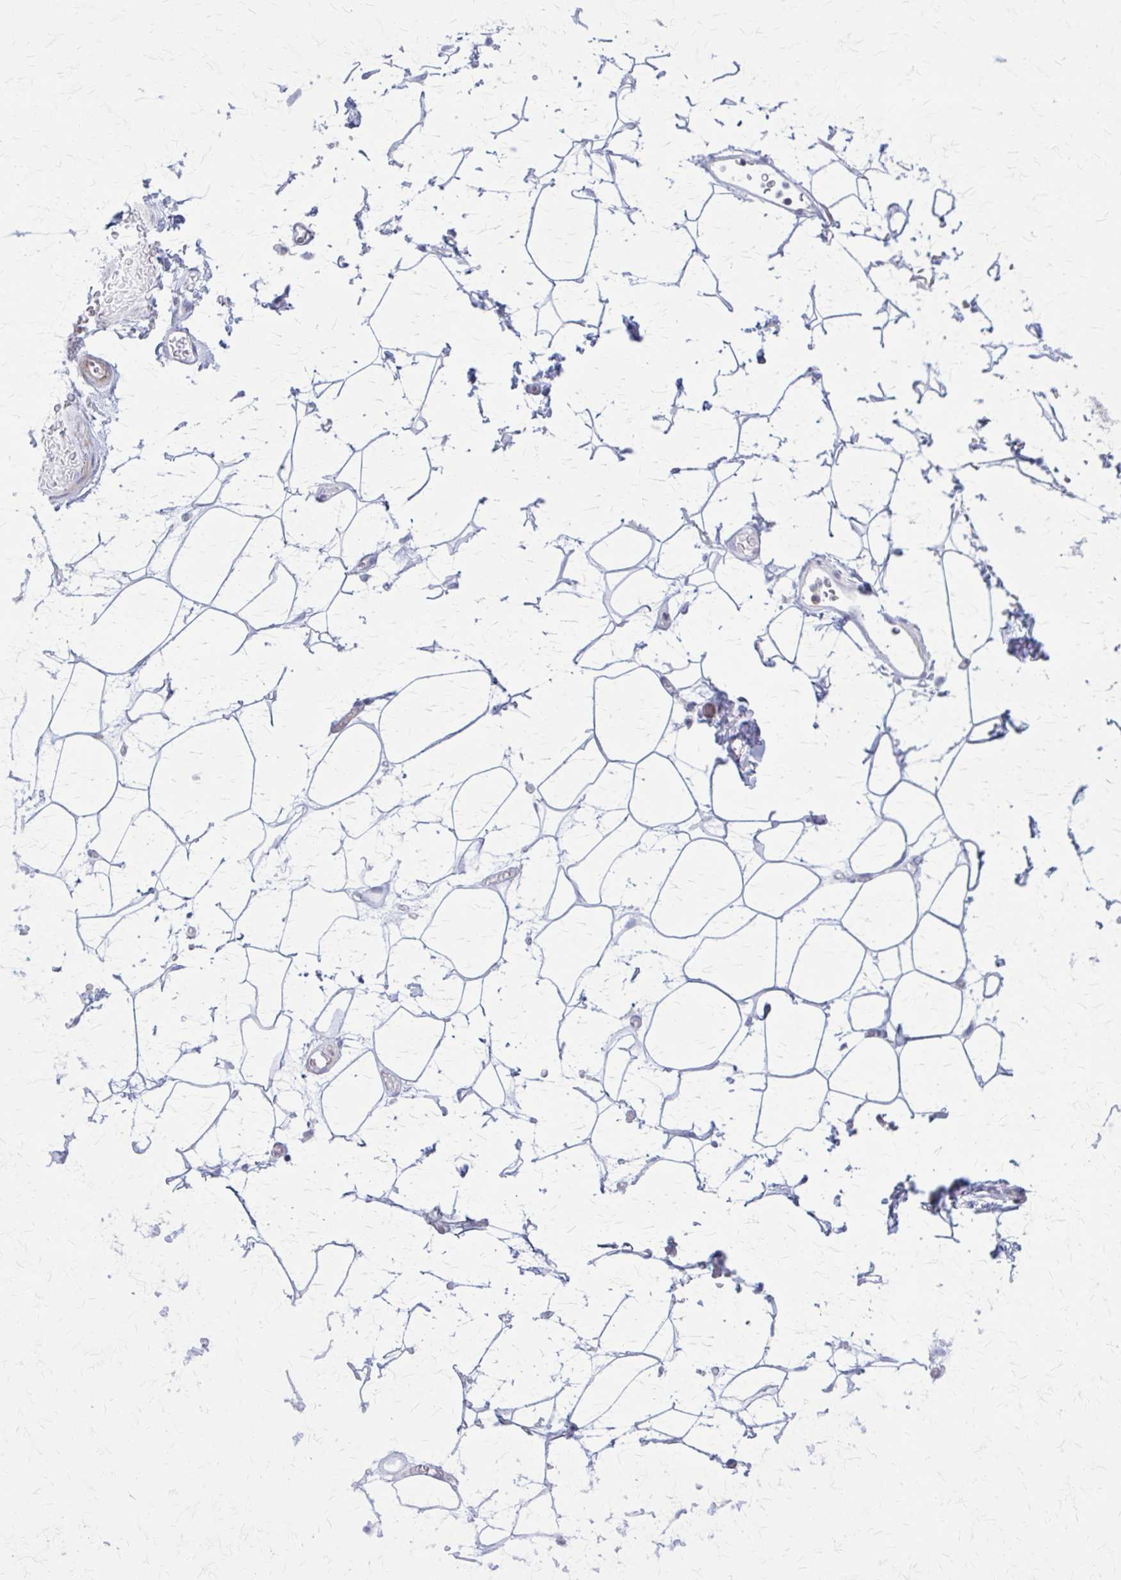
{"staining": {"intensity": "negative", "quantity": "none", "location": "none"}, "tissue": "adipose tissue", "cell_type": "Adipocytes", "image_type": "normal", "snomed": [{"axis": "morphology", "description": "Normal tissue, NOS"}, {"axis": "topography", "description": "Anal"}, {"axis": "topography", "description": "Peripheral nerve tissue"}], "caption": "Photomicrograph shows no protein expression in adipocytes of normal adipose tissue.", "gene": "PITPNM1", "patient": {"sex": "male", "age": 78}}